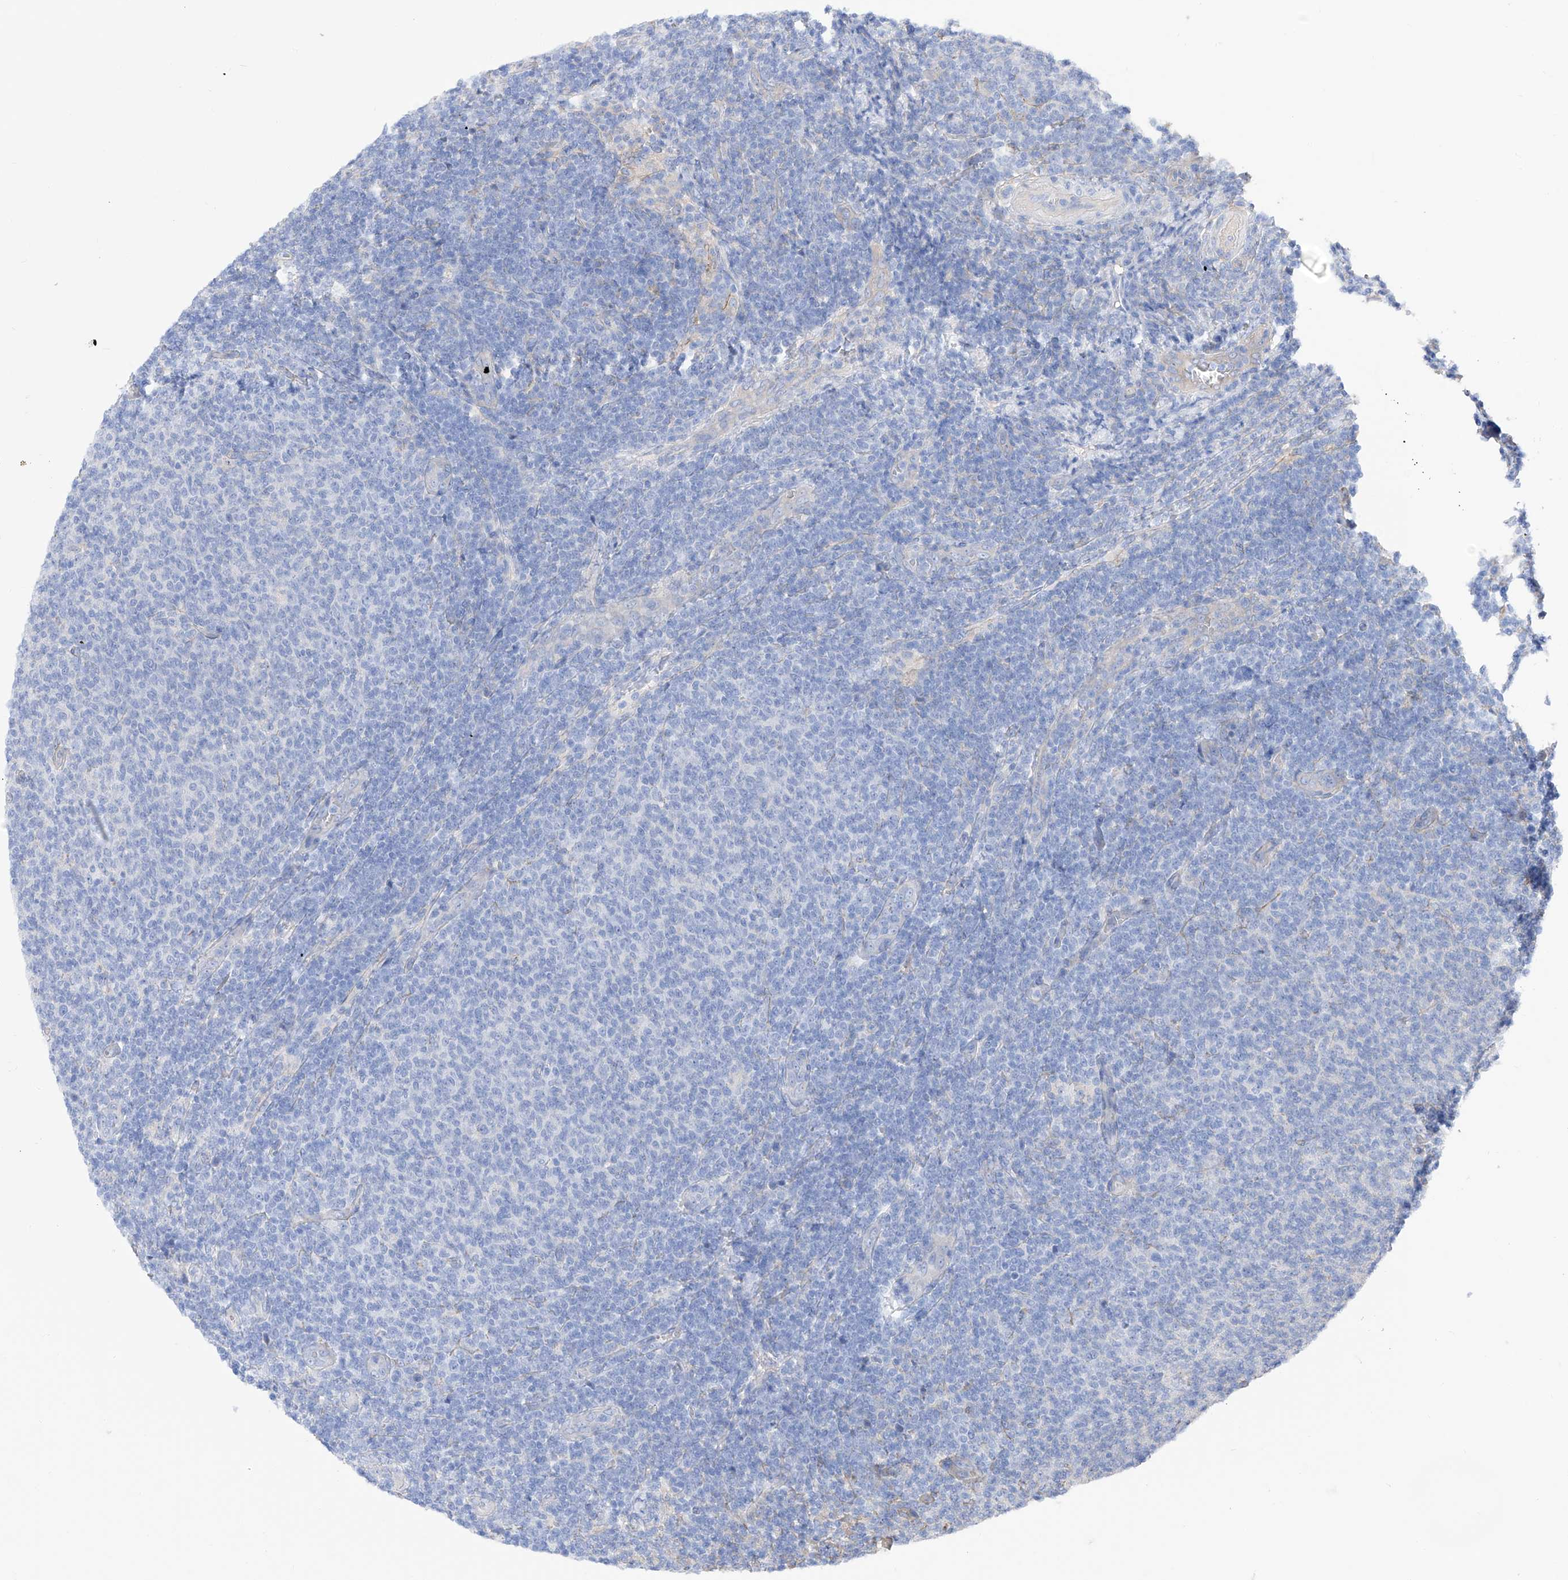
{"staining": {"intensity": "negative", "quantity": "none", "location": "none"}, "tissue": "lymphoma", "cell_type": "Tumor cells", "image_type": "cancer", "snomed": [{"axis": "morphology", "description": "Malignant lymphoma, non-Hodgkin's type, Low grade"}, {"axis": "topography", "description": "Lymph node"}], "caption": "This is an immunohistochemistry (IHC) micrograph of human lymphoma. There is no expression in tumor cells.", "gene": "ZNF653", "patient": {"sex": "male", "age": 66}}